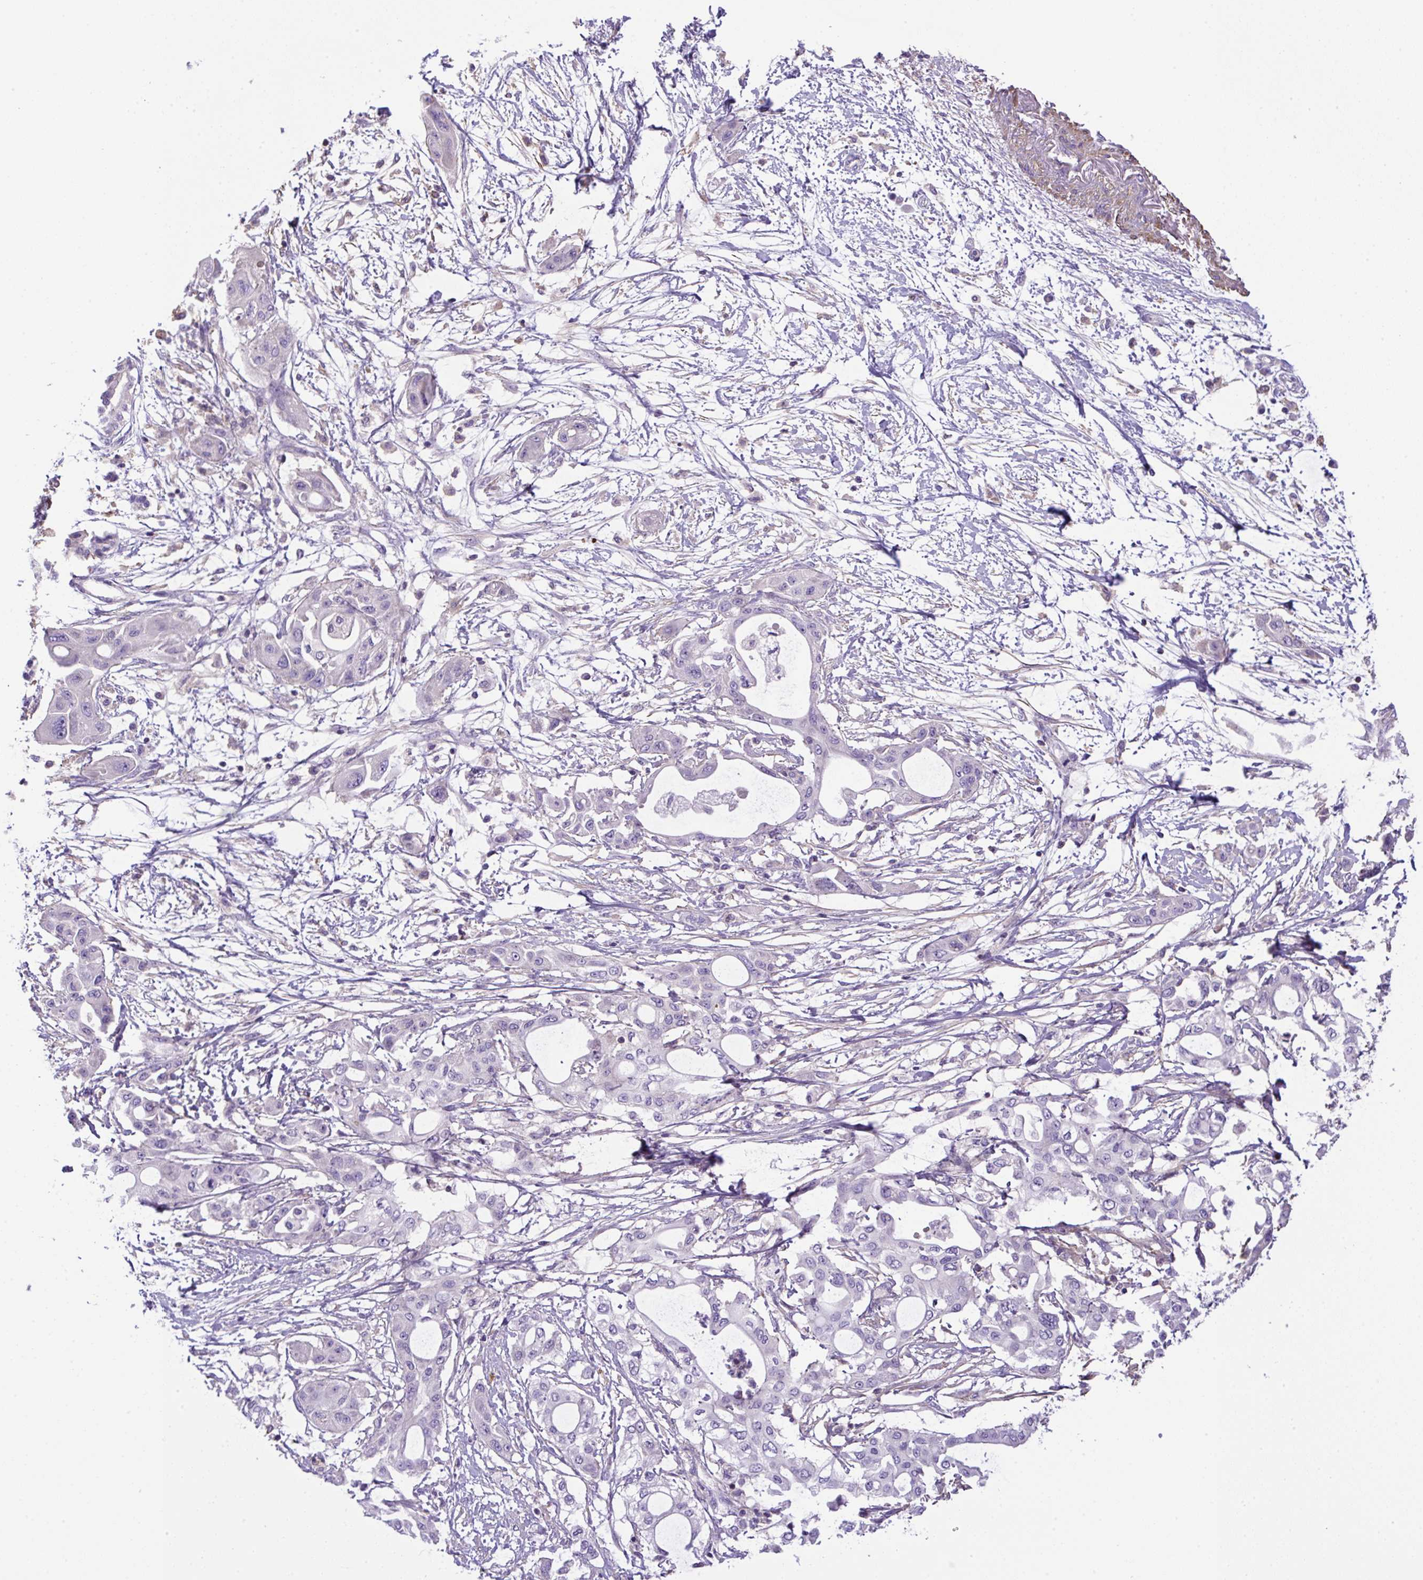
{"staining": {"intensity": "negative", "quantity": "none", "location": "none"}, "tissue": "pancreatic cancer", "cell_type": "Tumor cells", "image_type": "cancer", "snomed": [{"axis": "morphology", "description": "Adenocarcinoma, NOS"}, {"axis": "topography", "description": "Pancreas"}], "caption": "DAB immunohistochemical staining of pancreatic cancer reveals no significant expression in tumor cells.", "gene": "NPTN", "patient": {"sex": "male", "age": 68}}